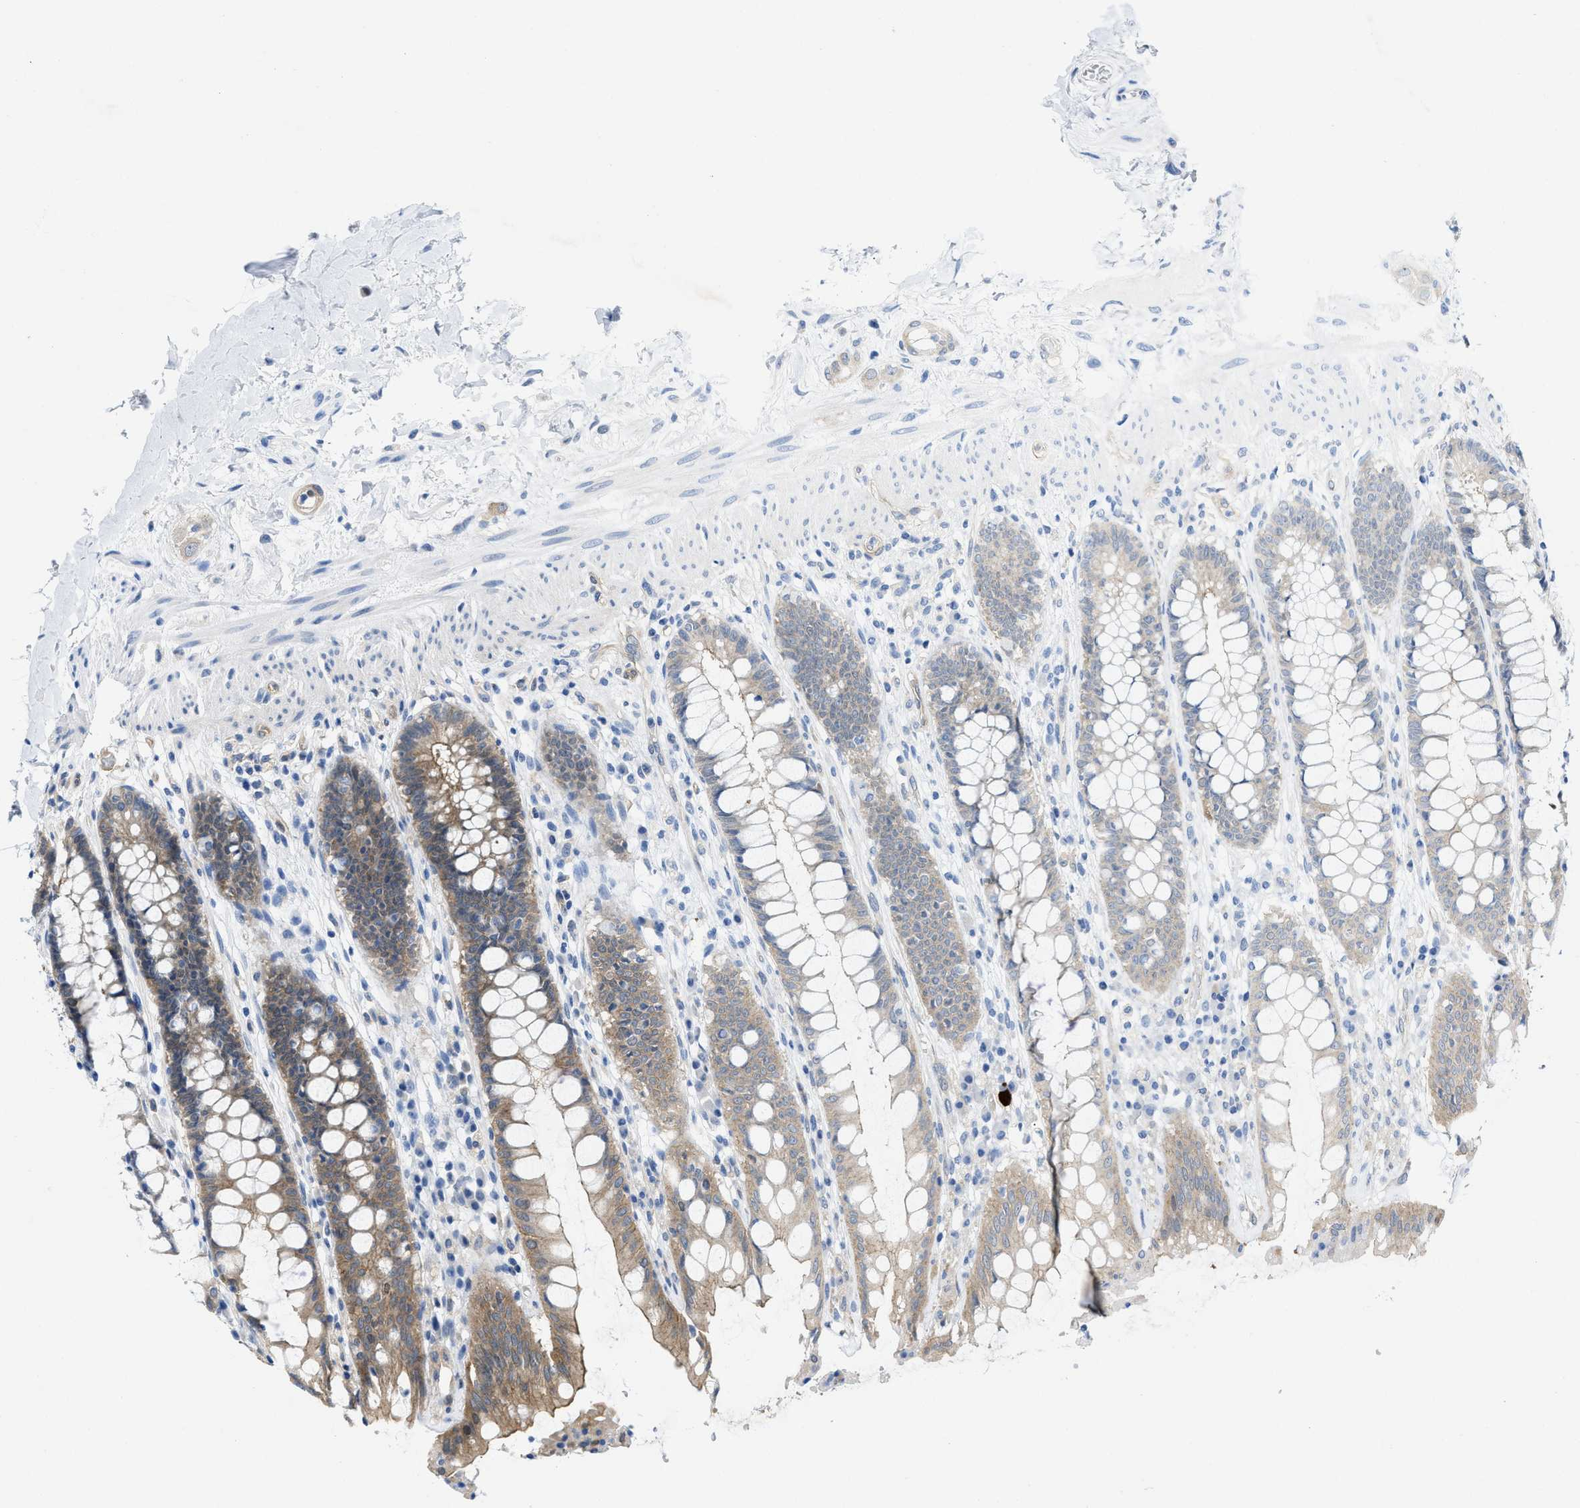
{"staining": {"intensity": "moderate", "quantity": "25%-75%", "location": "cytoplasmic/membranous"}, "tissue": "rectum", "cell_type": "Glandular cells", "image_type": "normal", "snomed": [{"axis": "morphology", "description": "Normal tissue, NOS"}, {"axis": "topography", "description": "Rectum"}], "caption": "Immunohistochemical staining of benign rectum shows 25%-75% levels of moderate cytoplasmic/membranous protein positivity in about 25%-75% of glandular cells. The staining is performed using DAB (3,3'-diaminobenzidine) brown chromogen to label protein expression. The nuclei are counter-stained blue using hematoxylin.", "gene": "PDLIM5", "patient": {"sex": "female", "age": 46}}